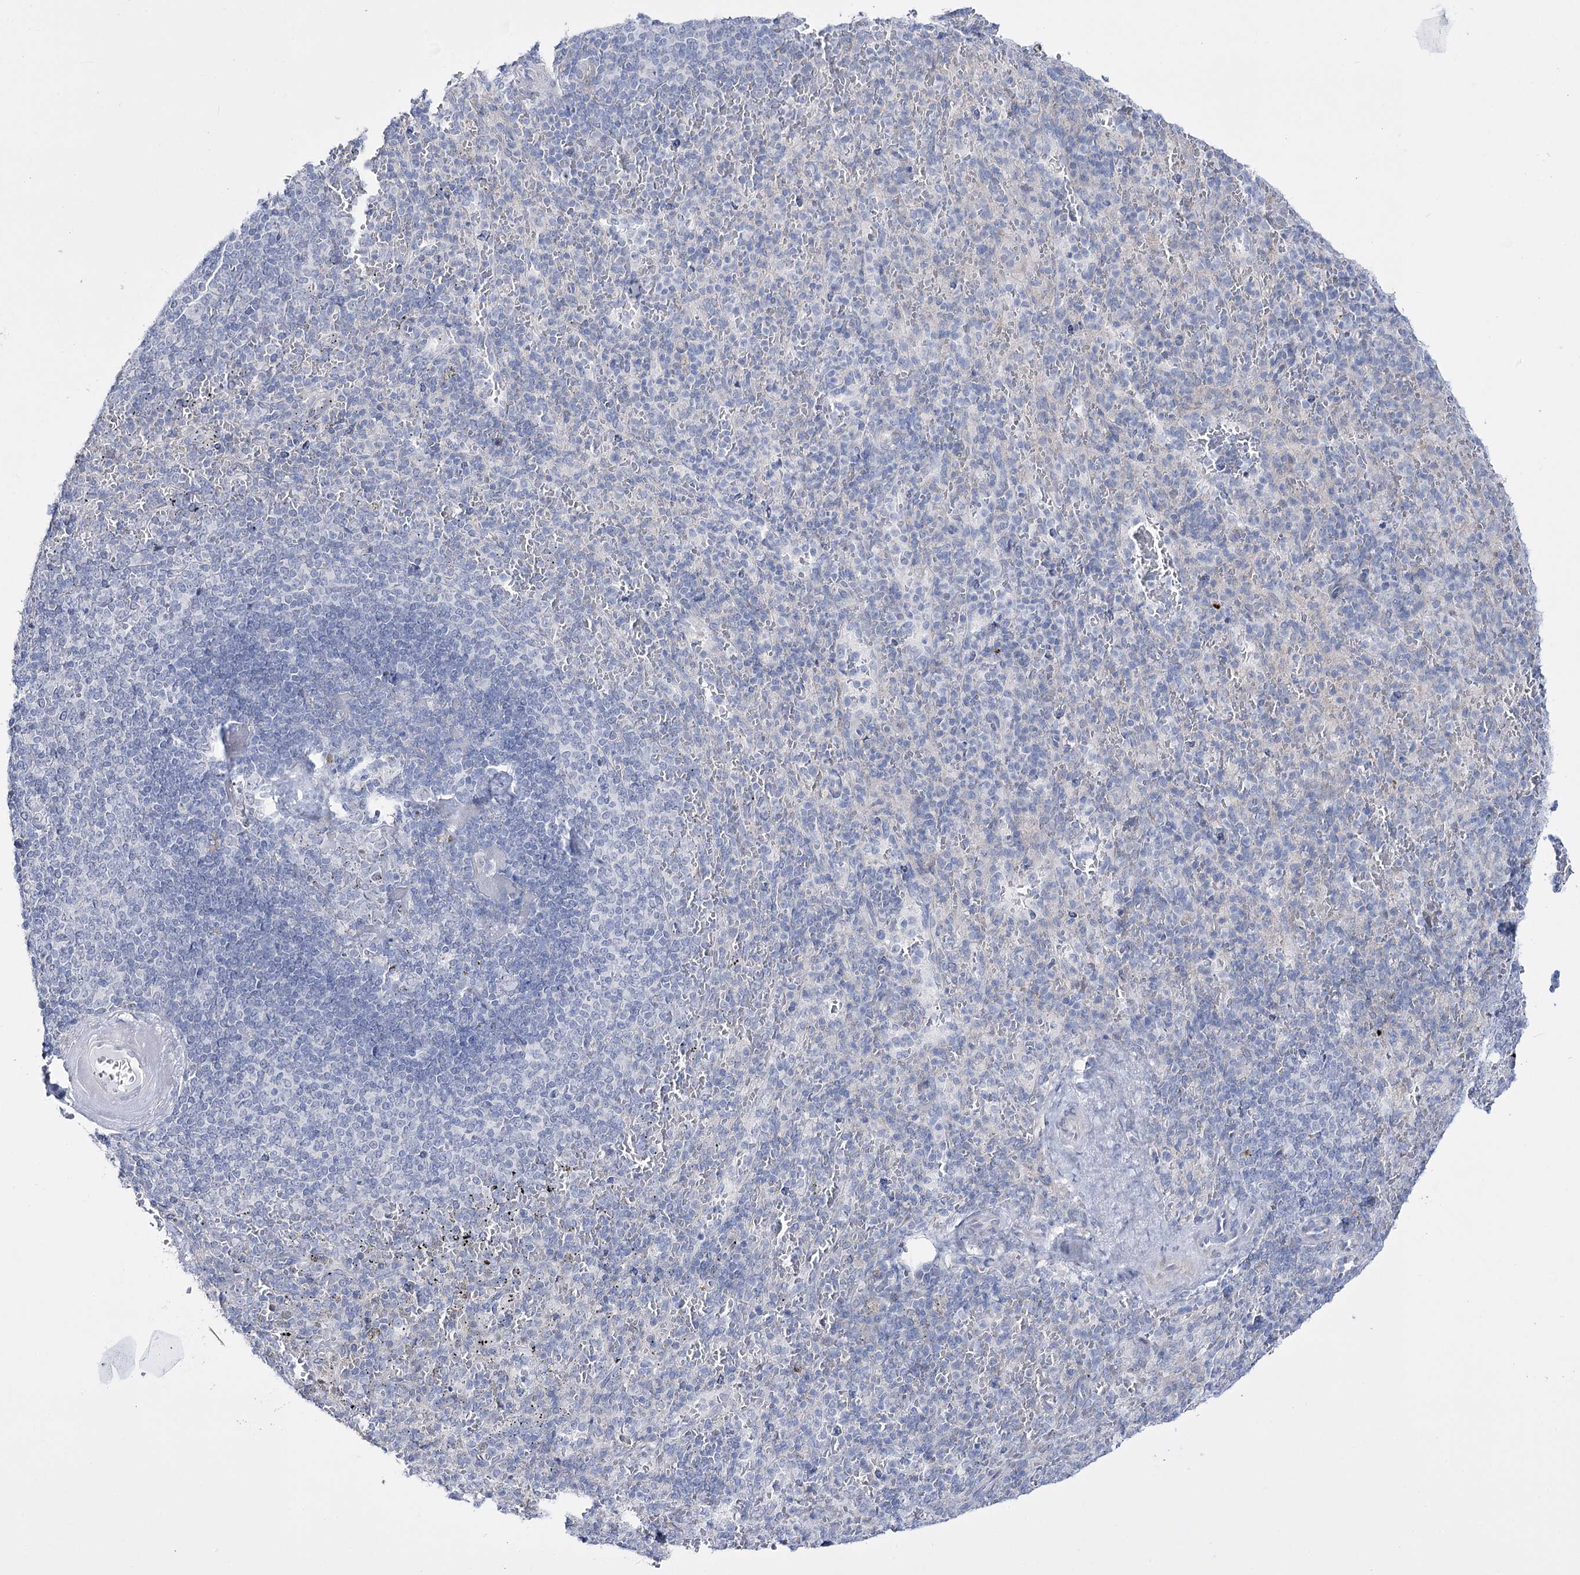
{"staining": {"intensity": "negative", "quantity": "none", "location": "none"}, "tissue": "spleen", "cell_type": "Cells in red pulp", "image_type": "normal", "snomed": [{"axis": "morphology", "description": "Normal tissue, NOS"}, {"axis": "topography", "description": "Spleen"}], "caption": "Immunohistochemistry (IHC) micrograph of normal spleen: human spleen stained with DAB exhibits no significant protein positivity in cells in red pulp. (Stains: DAB immunohistochemistry with hematoxylin counter stain, Microscopy: brightfield microscopy at high magnification).", "gene": "RBM15B", "patient": {"sex": "male", "age": 82}}